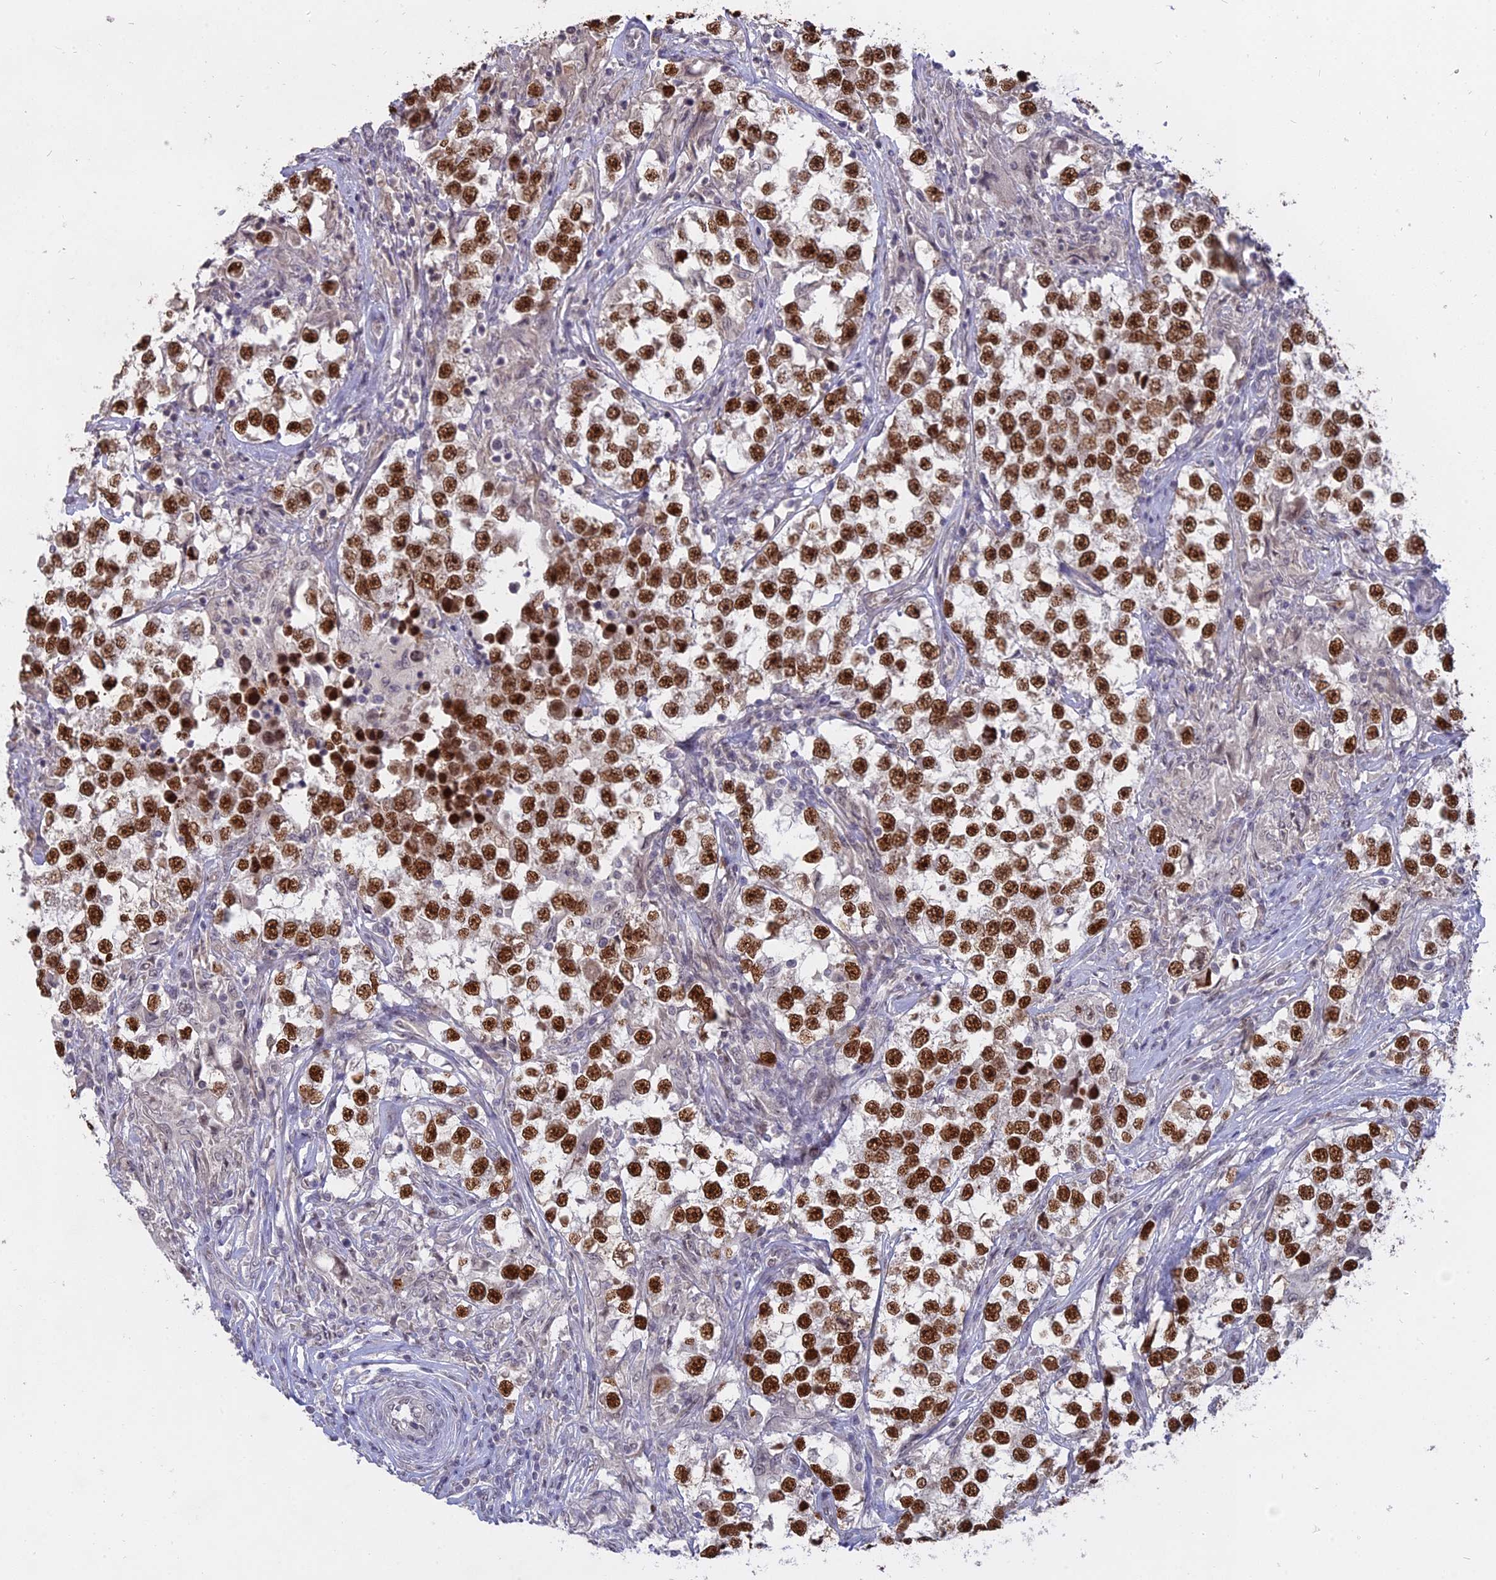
{"staining": {"intensity": "strong", "quantity": ">75%", "location": "nuclear"}, "tissue": "testis cancer", "cell_type": "Tumor cells", "image_type": "cancer", "snomed": [{"axis": "morphology", "description": "Seminoma, NOS"}, {"axis": "topography", "description": "Testis"}], "caption": "Seminoma (testis) was stained to show a protein in brown. There is high levels of strong nuclear positivity in about >75% of tumor cells.", "gene": "NR1H3", "patient": {"sex": "male", "age": 46}}